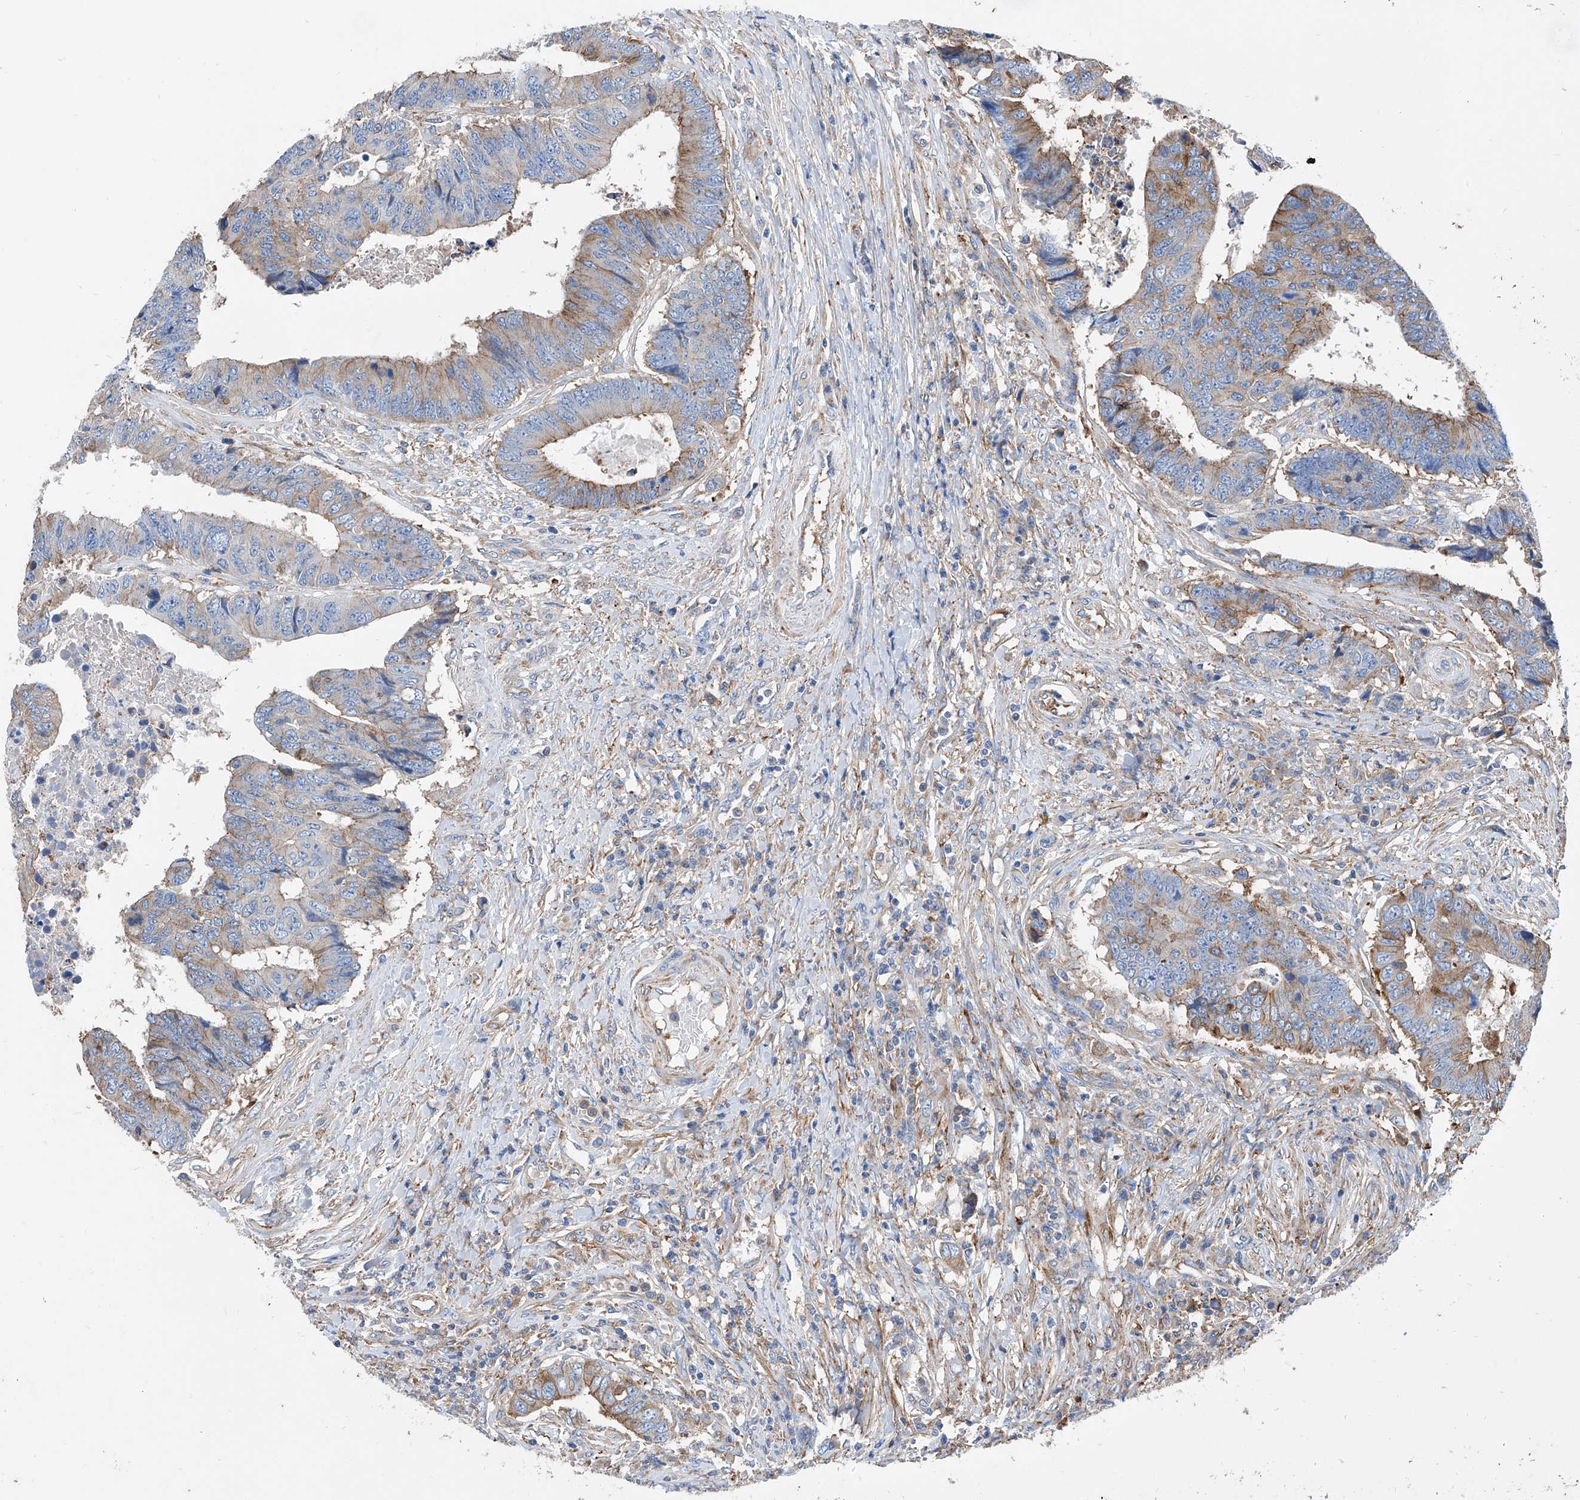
{"staining": {"intensity": "moderate", "quantity": "25%-75%", "location": "cytoplasmic/membranous"}, "tissue": "colorectal cancer", "cell_type": "Tumor cells", "image_type": "cancer", "snomed": [{"axis": "morphology", "description": "Adenocarcinoma, NOS"}, {"axis": "topography", "description": "Rectum"}], "caption": "Colorectal cancer (adenocarcinoma) stained for a protein (brown) displays moderate cytoplasmic/membranous positive expression in about 25%-75% of tumor cells.", "gene": "GPT", "patient": {"sex": "male", "age": 84}}